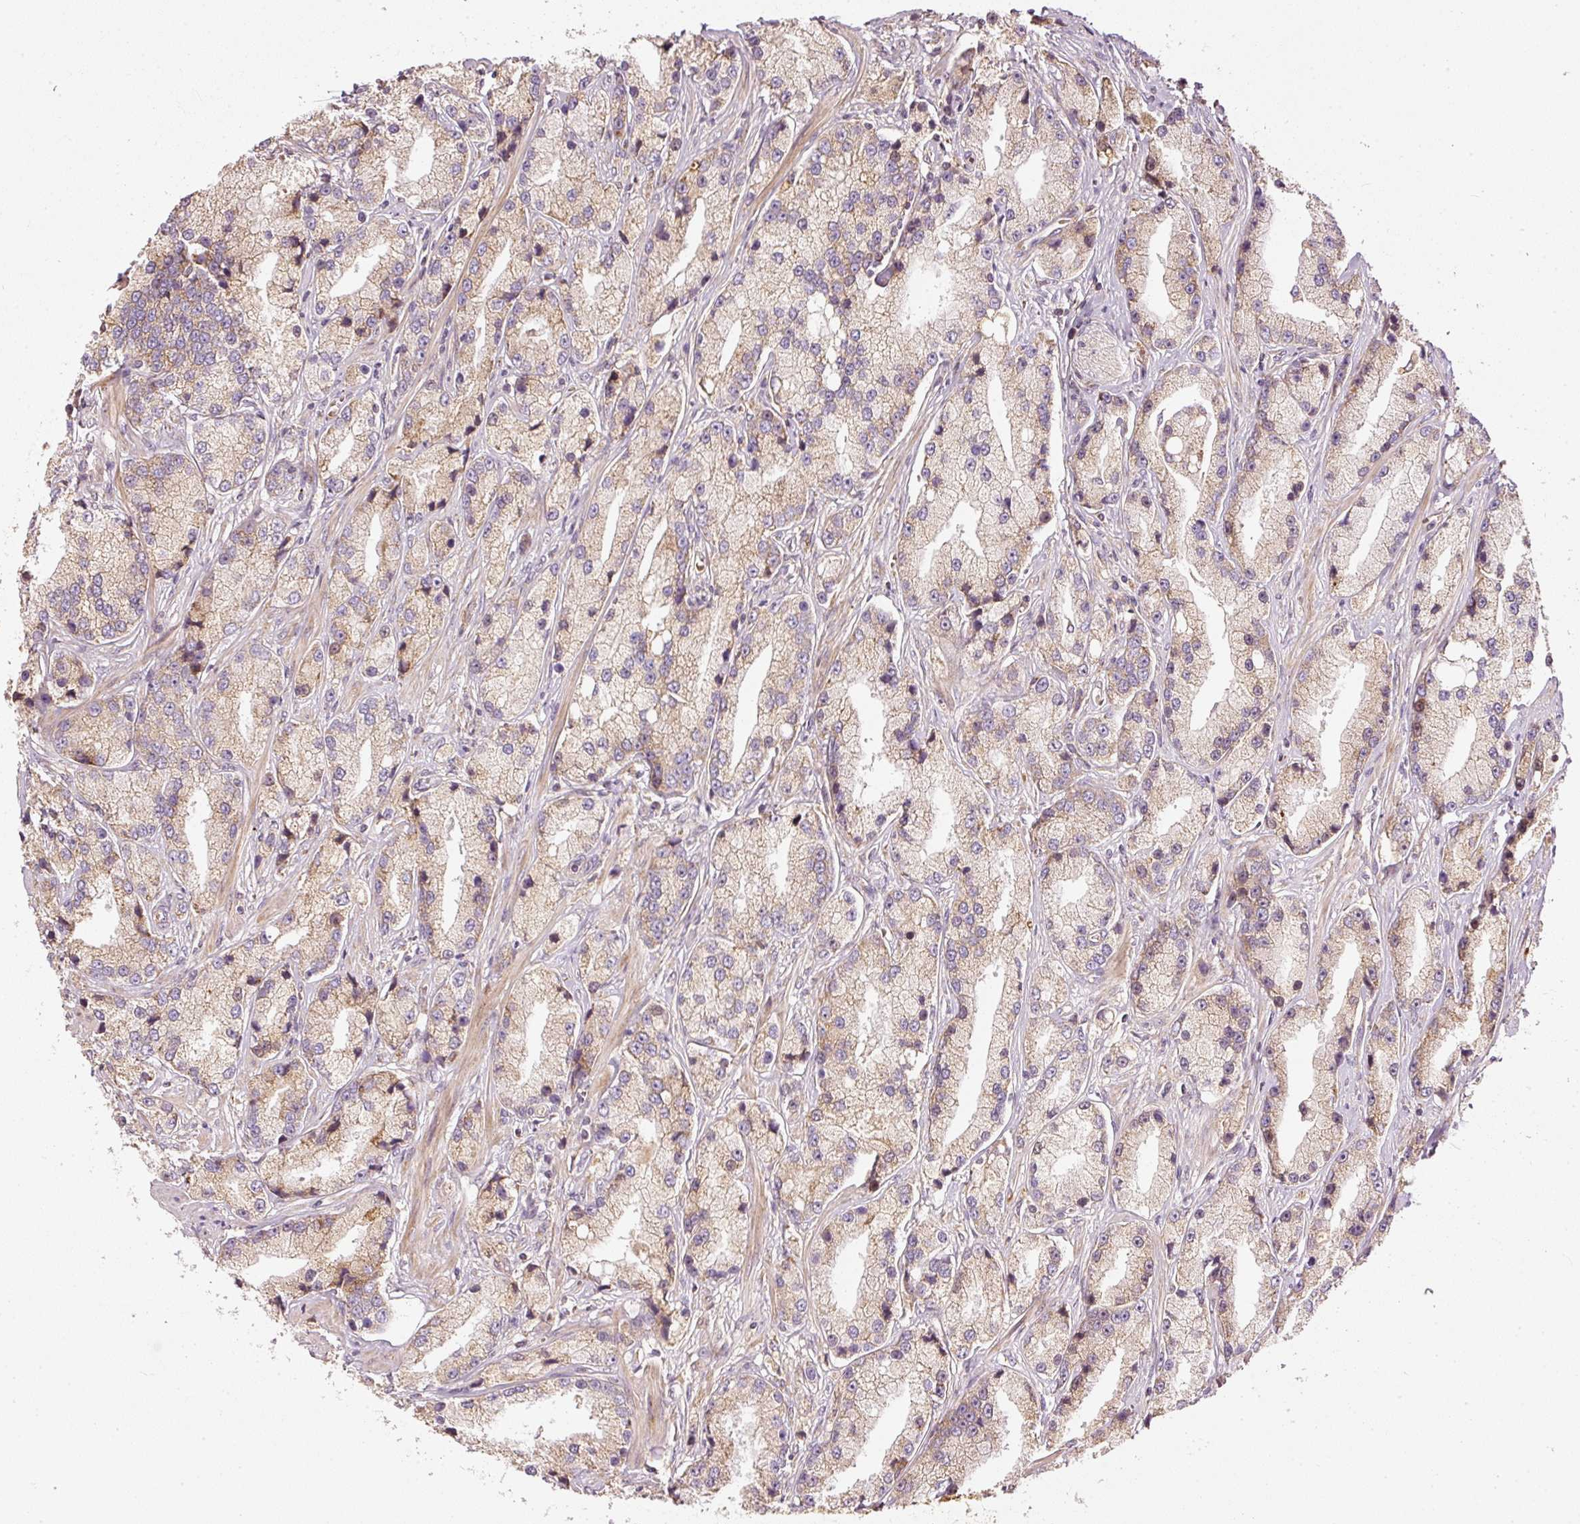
{"staining": {"intensity": "moderate", "quantity": "<25%", "location": "cytoplasmic/membranous"}, "tissue": "prostate cancer", "cell_type": "Tumor cells", "image_type": "cancer", "snomed": [{"axis": "morphology", "description": "Adenocarcinoma, High grade"}, {"axis": "topography", "description": "Prostate"}], "caption": "The photomicrograph displays immunohistochemical staining of high-grade adenocarcinoma (prostate). There is moderate cytoplasmic/membranous staining is identified in about <25% of tumor cells.", "gene": "SERPING1", "patient": {"sex": "male", "age": 74}}